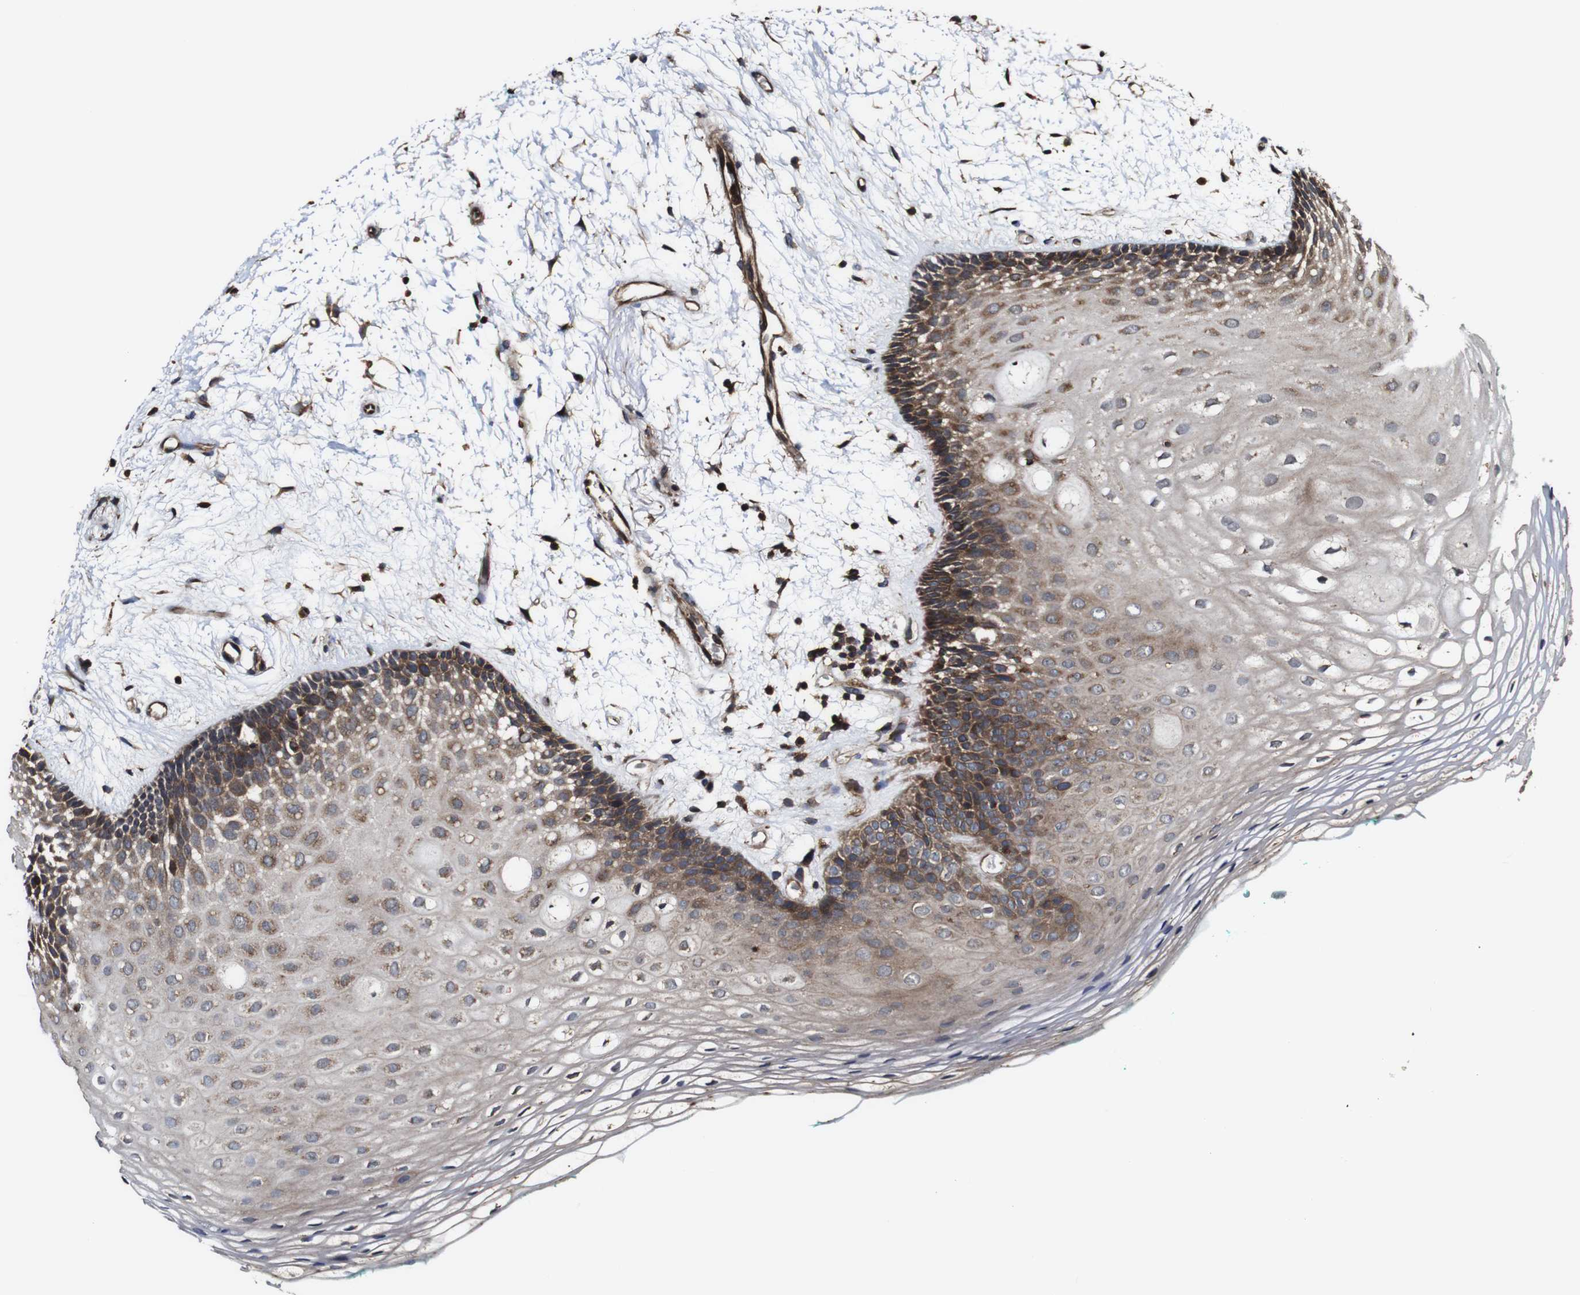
{"staining": {"intensity": "moderate", "quantity": ">75%", "location": "cytoplasmic/membranous"}, "tissue": "oral mucosa", "cell_type": "Squamous epithelial cells", "image_type": "normal", "snomed": [{"axis": "morphology", "description": "Normal tissue, NOS"}, {"axis": "topography", "description": "Skeletal muscle"}, {"axis": "topography", "description": "Oral tissue"}, {"axis": "topography", "description": "Peripheral nerve tissue"}], "caption": "A micrograph showing moderate cytoplasmic/membranous positivity in approximately >75% of squamous epithelial cells in unremarkable oral mucosa, as visualized by brown immunohistochemical staining.", "gene": "TNIK", "patient": {"sex": "female", "age": 84}}